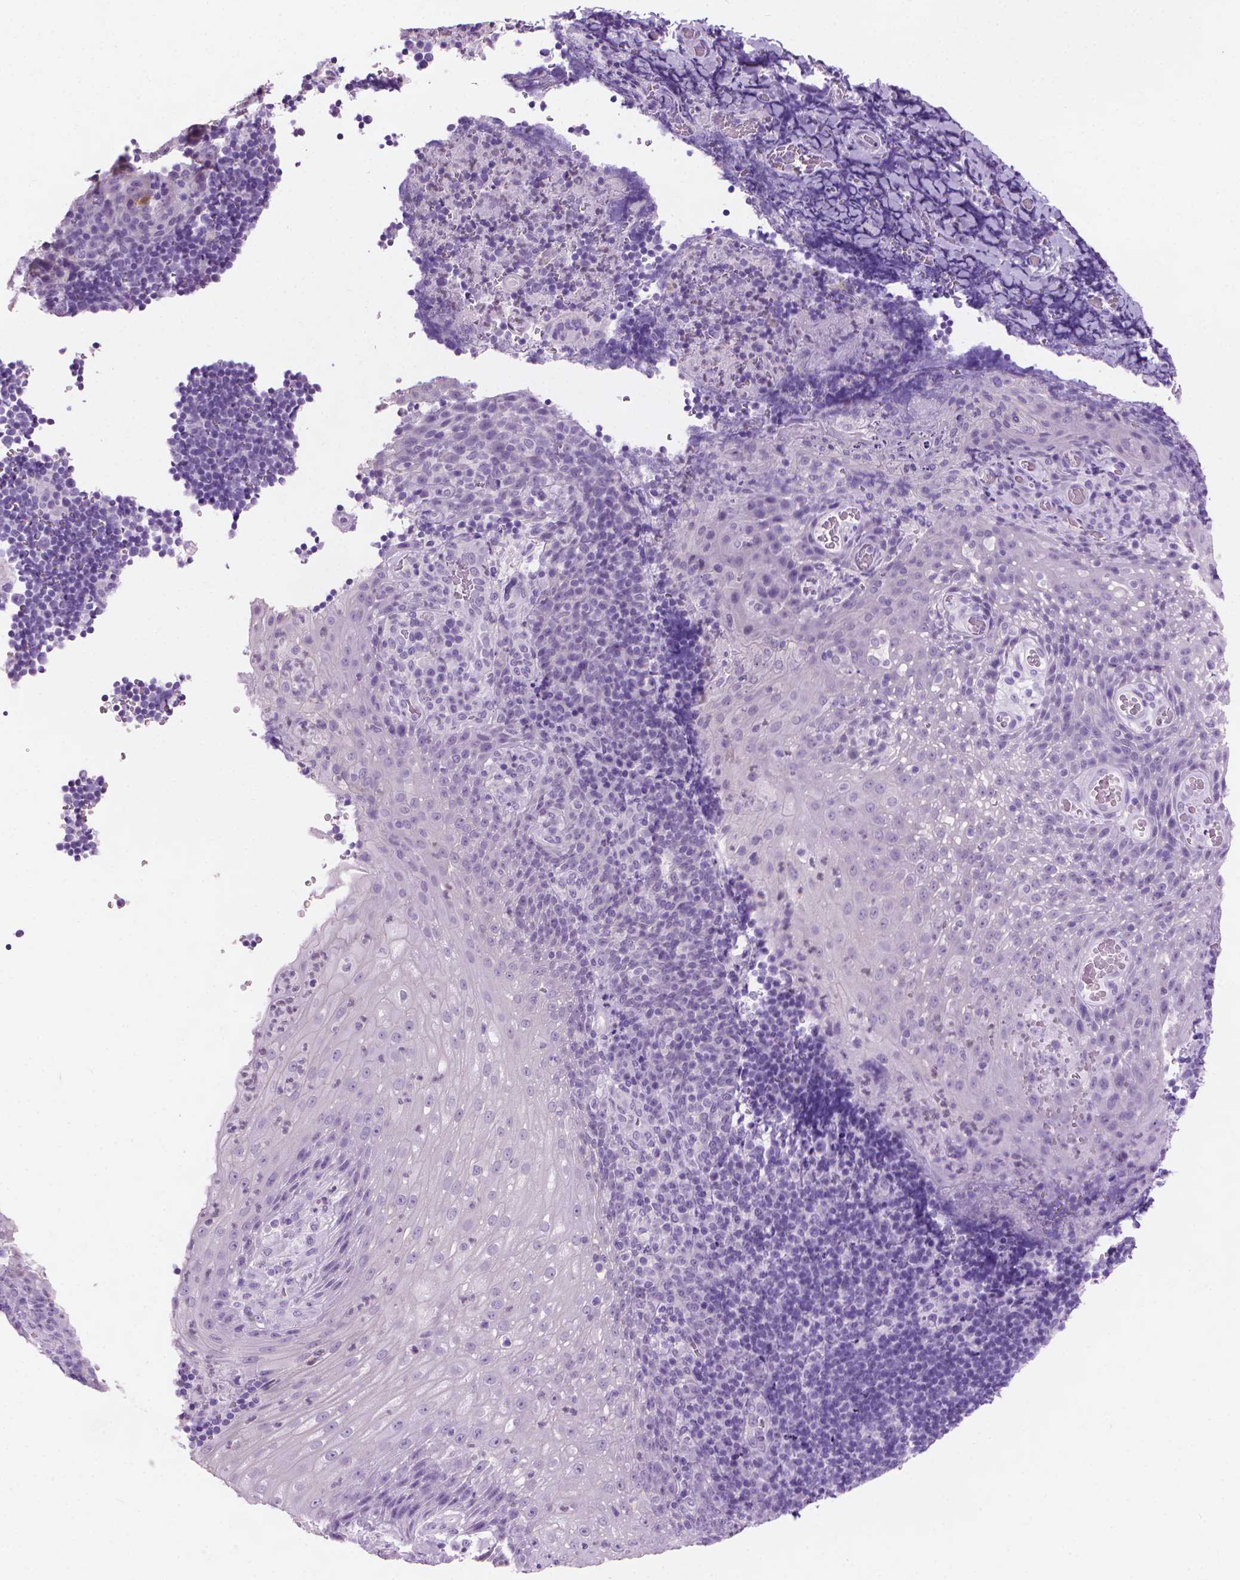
{"staining": {"intensity": "negative", "quantity": "none", "location": "none"}, "tissue": "tonsil", "cell_type": "Germinal center cells", "image_type": "normal", "snomed": [{"axis": "morphology", "description": "Normal tissue, NOS"}, {"axis": "topography", "description": "Tonsil"}], "caption": "Immunohistochemistry (IHC) photomicrograph of unremarkable tonsil: tonsil stained with DAB exhibits no significant protein positivity in germinal center cells. (DAB immunohistochemistry, high magnification).", "gene": "TTC29", "patient": {"sex": "male", "age": 17}}